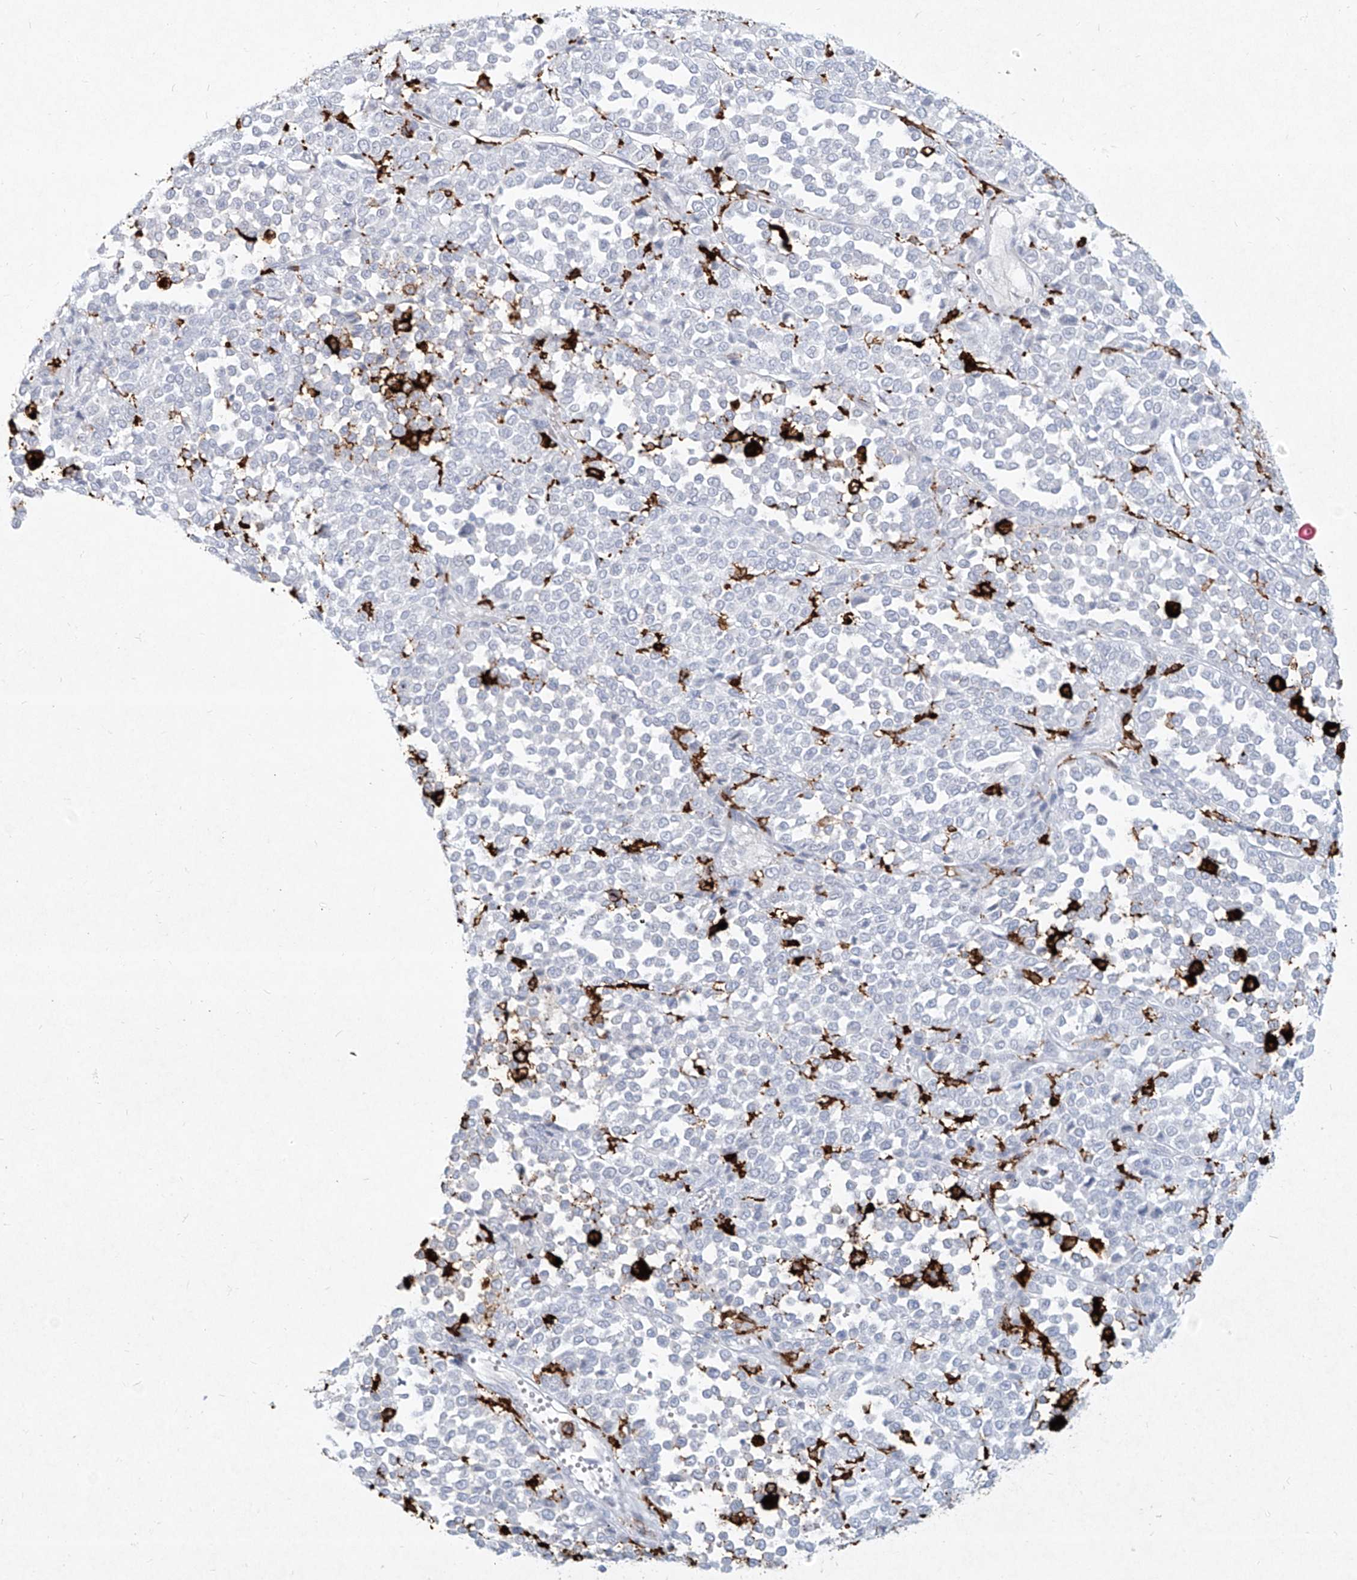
{"staining": {"intensity": "negative", "quantity": "none", "location": "none"}, "tissue": "melanoma", "cell_type": "Tumor cells", "image_type": "cancer", "snomed": [{"axis": "morphology", "description": "Malignant melanoma, Metastatic site"}, {"axis": "topography", "description": "Pancreas"}], "caption": "This is an immunohistochemistry photomicrograph of malignant melanoma (metastatic site). There is no staining in tumor cells.", "gene": "CD209", "patient": {"sex": "female", "age": 30}}